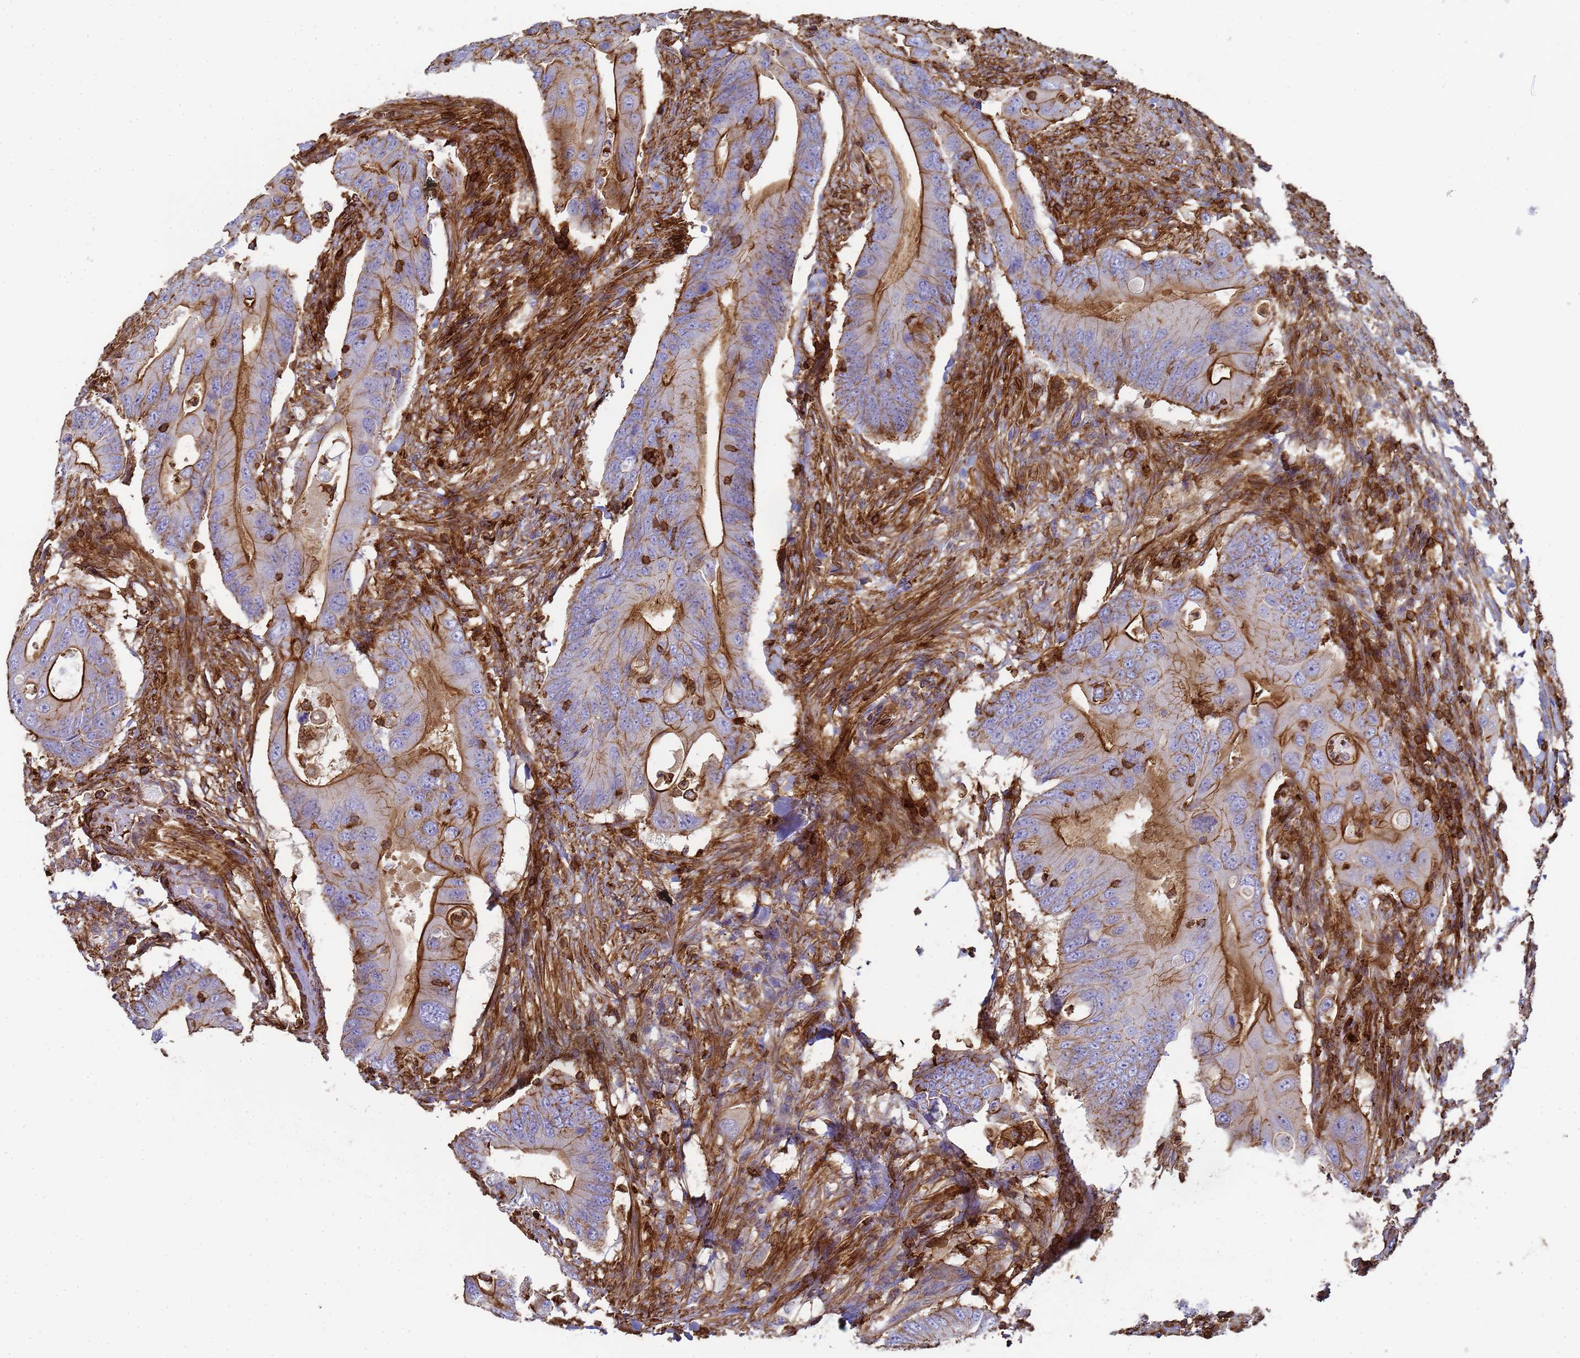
{"staining": {"intensity": "strong", "quantity": "25%-75%", "location": "cytoplasmic/membranous"}, "tissue": "colorectal cancer", "cell_type": "Tumor cells", "image_type": "cancer", "snomed": [{"axis": "morphology", "description": "Adenocarcinoma, NOS"}, {"axis": "topography", "description": "Colon"}], "caption": "Colorectal adenocarcinoma stained with DAB immunohistochemistry (IHC) demonstrates high levels of strong cytoplasmic/membranous staining in approximately 25%-75% of tumor cells.", "gene": "ACTB", "patient": {"sex": "male", "age": 71}}